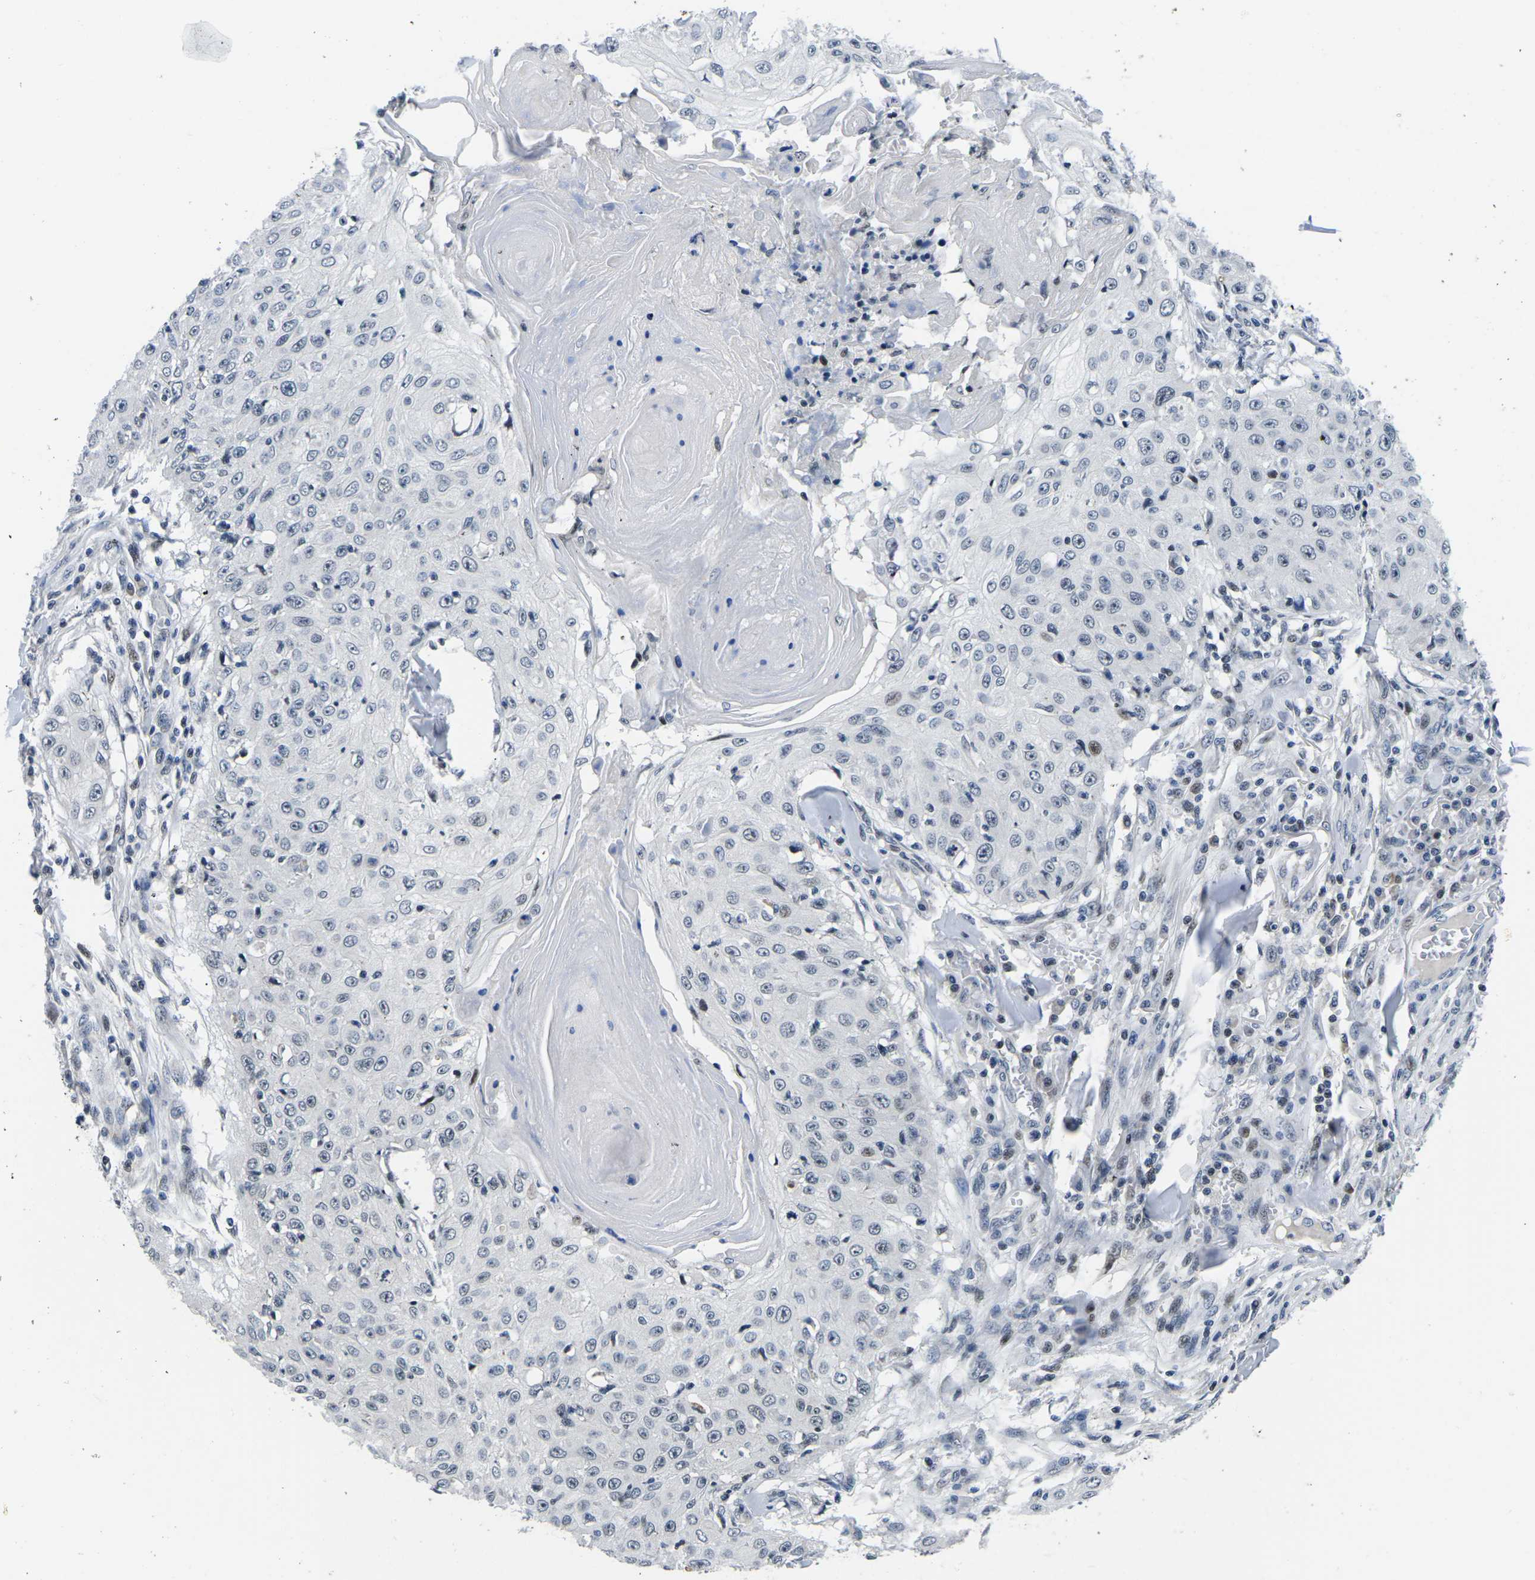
{"staining": {"intensity": "weak", "quantity": "25%-75%", "location": "nuclear"}, "tissue": "skin cancer", "cell_type": "Tumor cells", "image_type": "cancer", "snomed": [{"axis": "morphology", "description": "Squamous cell carcinoma, NOS"}, {"axis": "topography", "description": "Skin"}], "caption": "Human squamous cell carcinoma (skin) stained for a protein (brown) displays weak nuclear positive positivity in approximately 25%-75% of tumor cells.", "gene": "CDC73", "patient": {"sex": "male", "age": 86}}